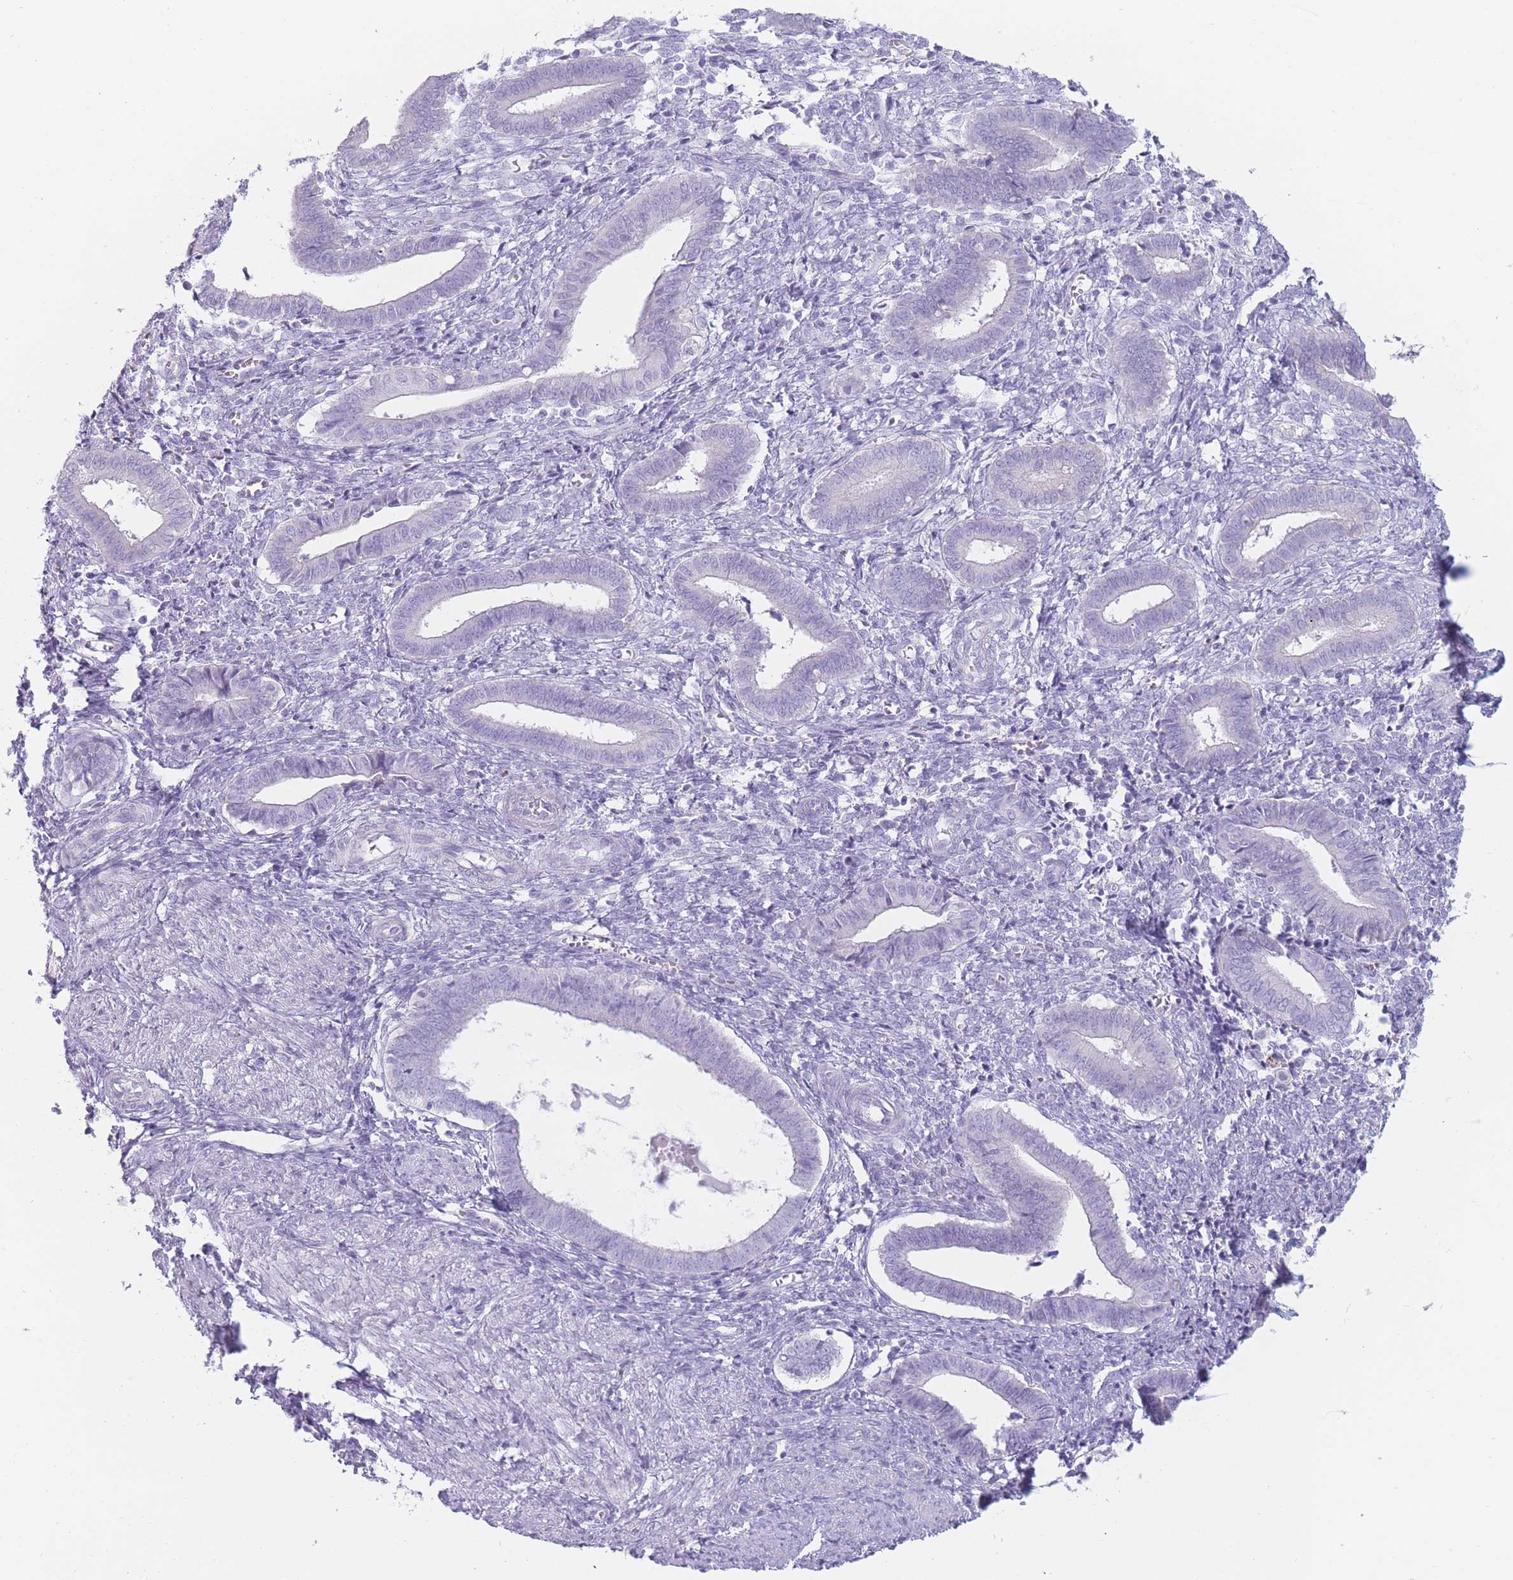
{"staining": {"intensity": "negative", "quantity": "none", "location": "none"}, "tissue": "endometrium", "cell_type": "Cells in endometrial stroma", "image_type": "normal", "snomed": [{"axis": "morphology", "description": "Normal tissue, NOS"}, {"axis": "topography", "description": "Other"}, {"axis": "topography", "description": "Endometrium"}], "caption": "IHC micrograph of benign endometrium: endometrium stained with DAB (3,3'-diaminobenzidine) demonstrates no significant protein positivity in cells in endometrial stroma. Nuclei are stained in blue.", "gene": "GPR12", "patient": {"sex": "female", "age": 44}}